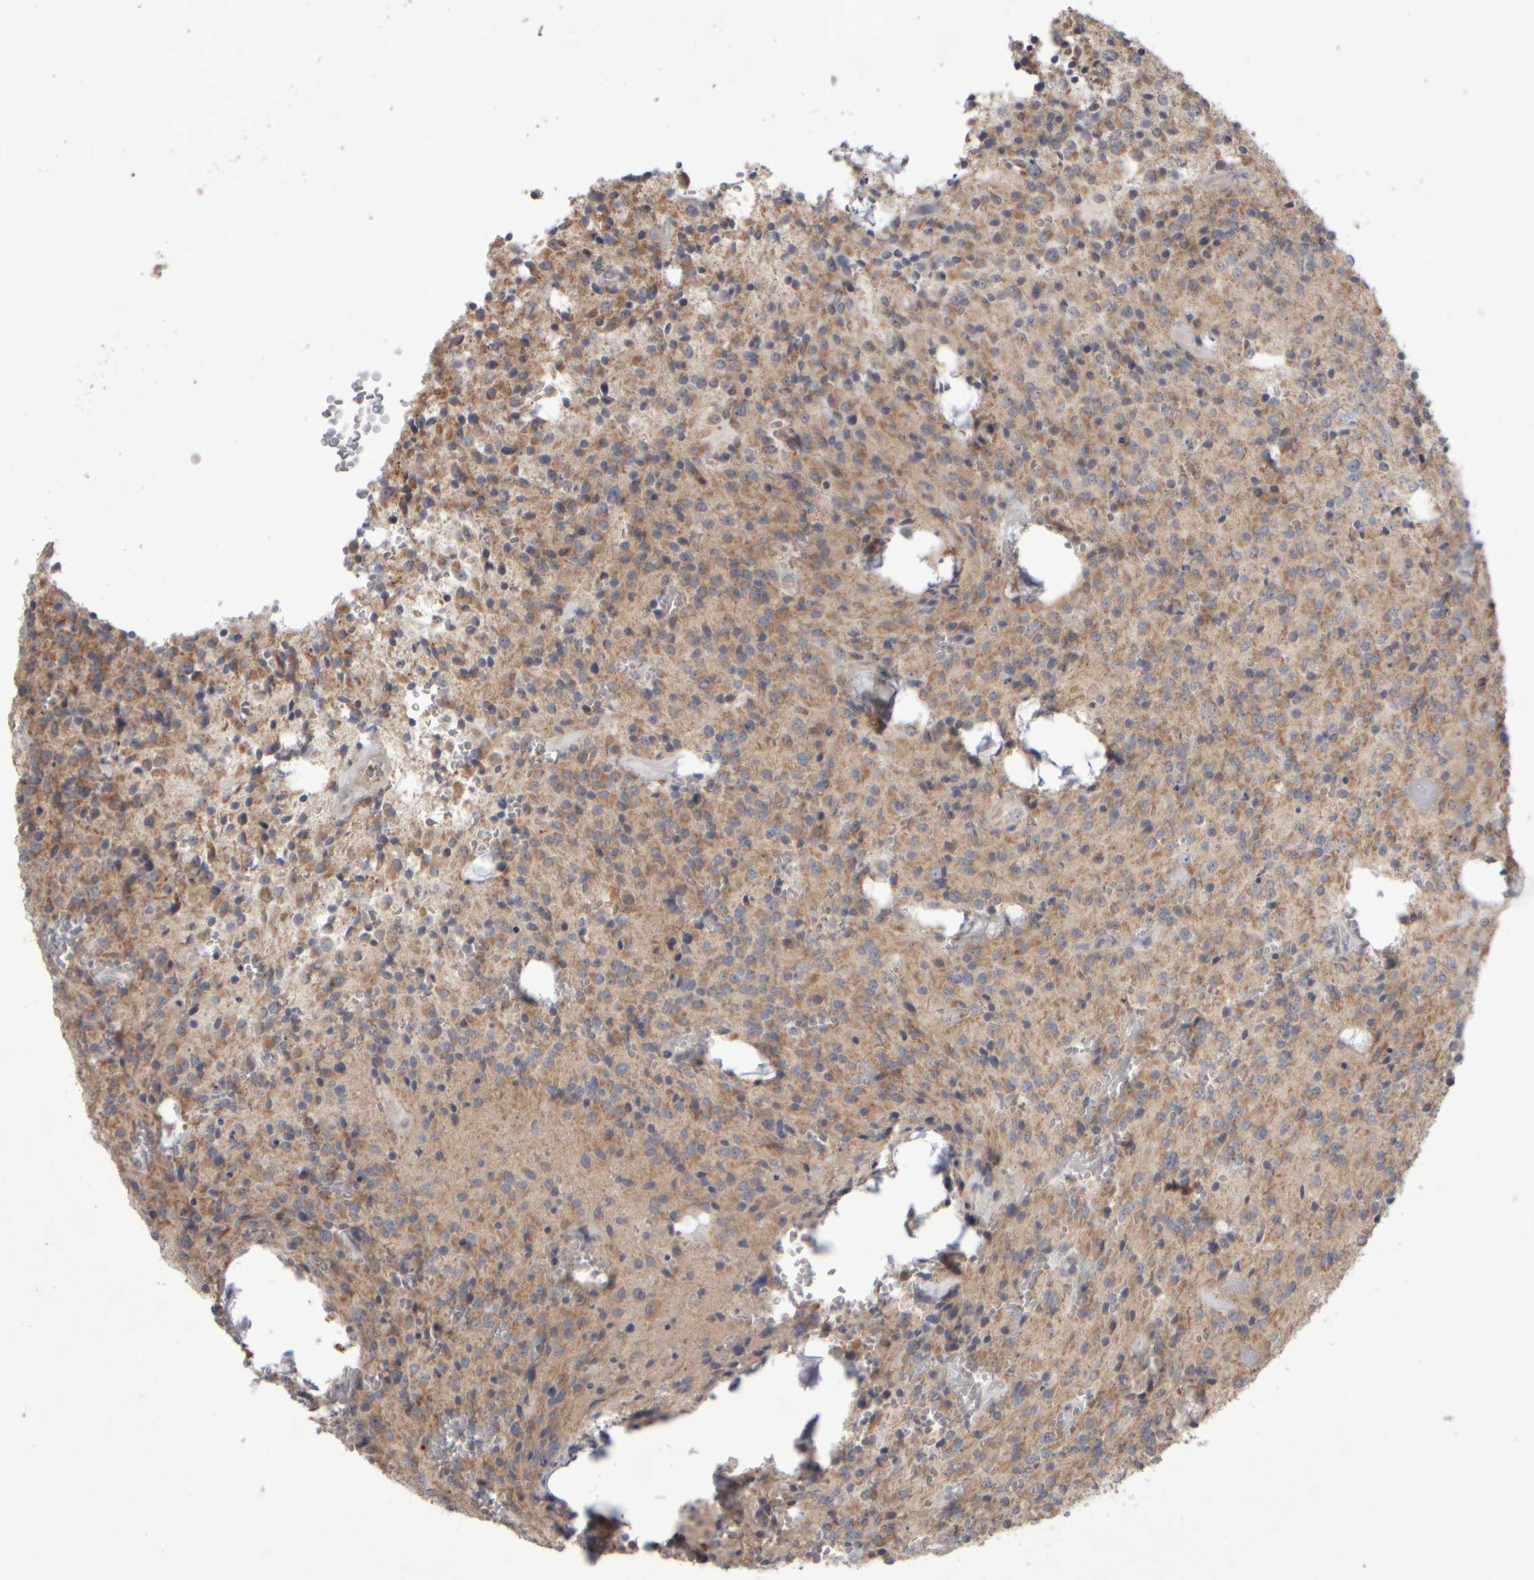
{"staining": {"intensity": "weak", "quantity": ">75%", "location": "cytoplasmic/membranous"}, "tissue": "glioma", "cell_type": "Tumor cells", "image_type": "cancer", "snomed": [{"axis": "morphology", "description": "Glioma, malignant, Low grade"}, {"axis": "topography", "description": "Brain"}], "caption": "An image of human glioma stained for a protein demonstrates weak cytoplasmic/membranous brown staining in tumor cells. (Stains: DAB (3,3'-diaminobenzidine) in brown, nuclei in blue, Microscopy: brightfield microscopy at high magnification).", "gene": "SCO1", "patient": {"sex": "male", "age": 58}}